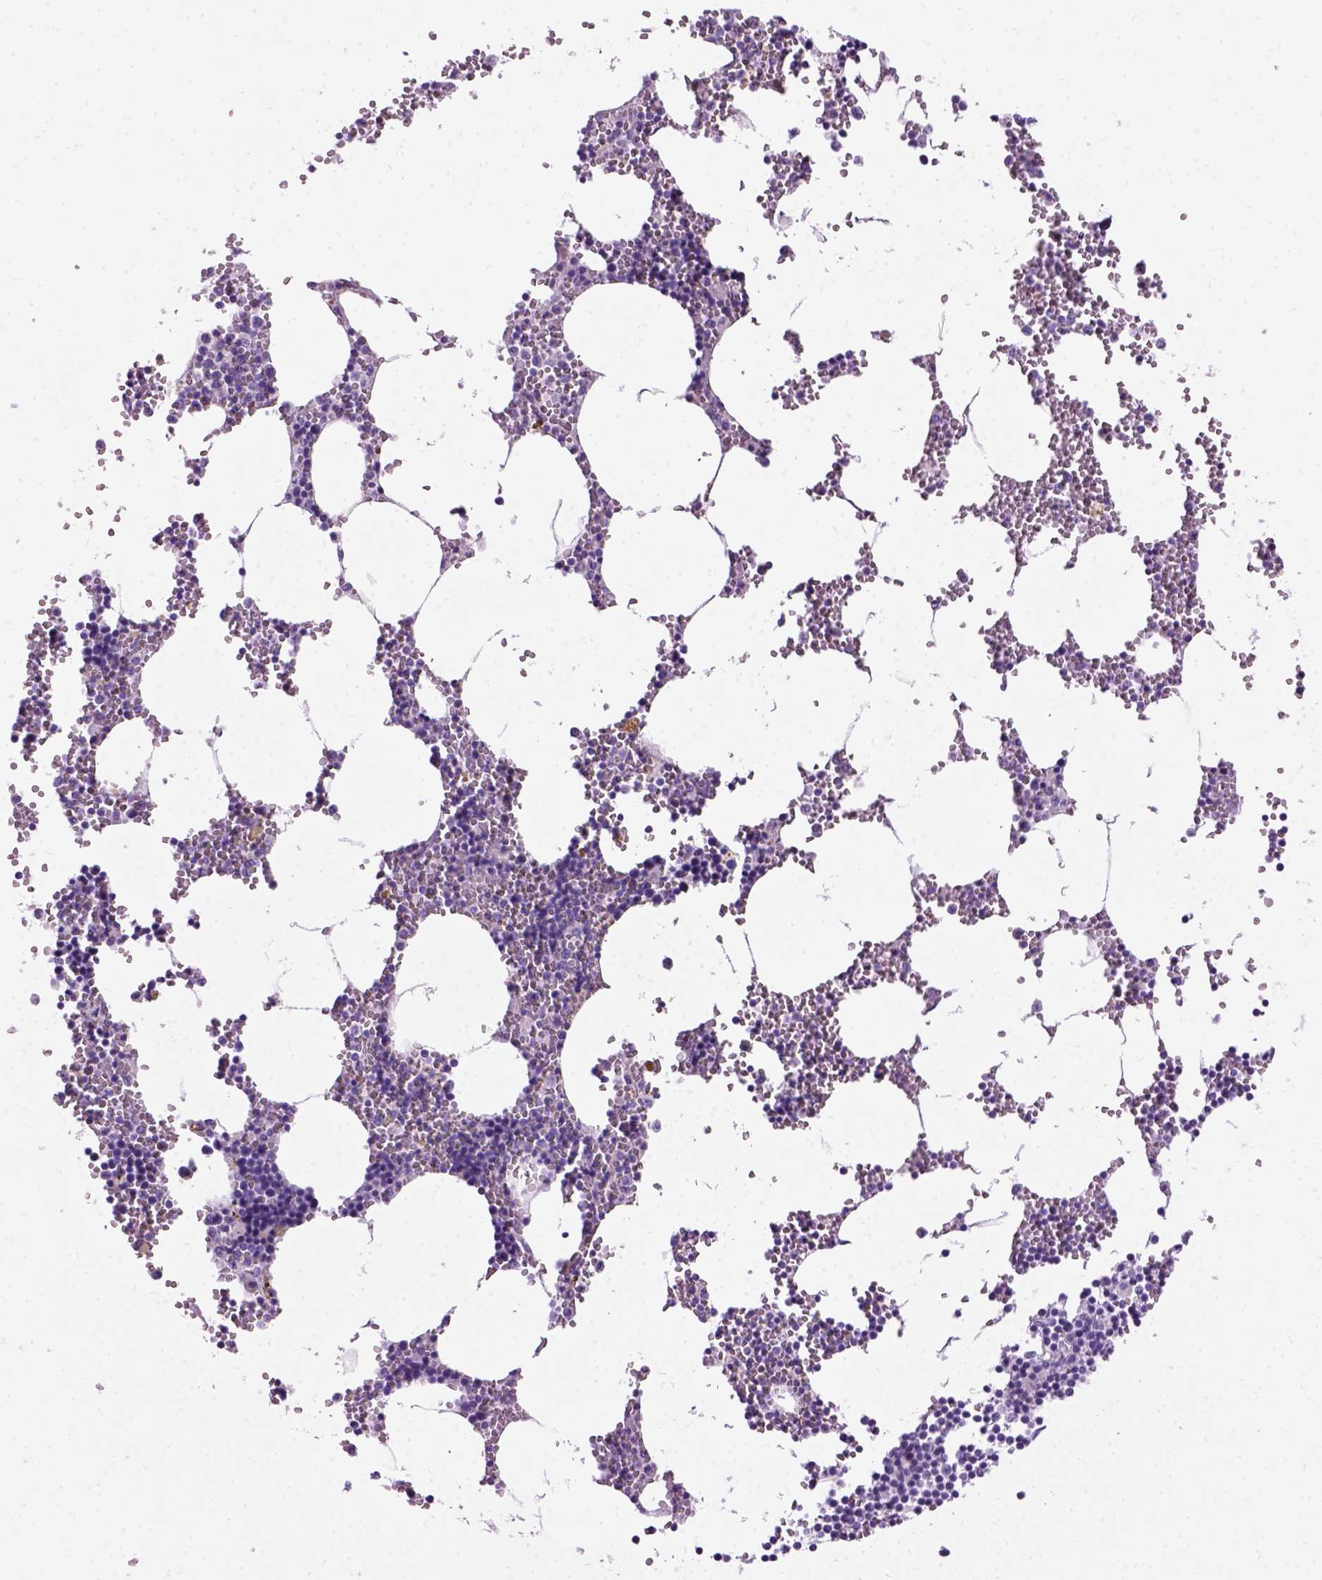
{"staining": {"intensity": "negative", "quantity": "none", "location": "none"}, "tissue": "bone marrow", "cell_type": "Hematopoietic cells", "image_type": "normal", "snomed": [{"axis": "morphology", "description": "Normal tissue, NOS"}, {"axis": "topography", "description": "Bone marrow"}], "caption": "This photomicrograph is of normal bone marrow stained with immunohistochemistry to label a protein in brown with the nuclei are counter-stained blue. There is no staining in hematopoietic cells. (Stains: DAB (3,3'-diaminobenzidine) immunohistochemistry with hematoxylin counter stain, Microscopy: brightfield microscopy at high magnification).", "gene": "GABRB2", "patient": {"sex": "male", "age": 54}}